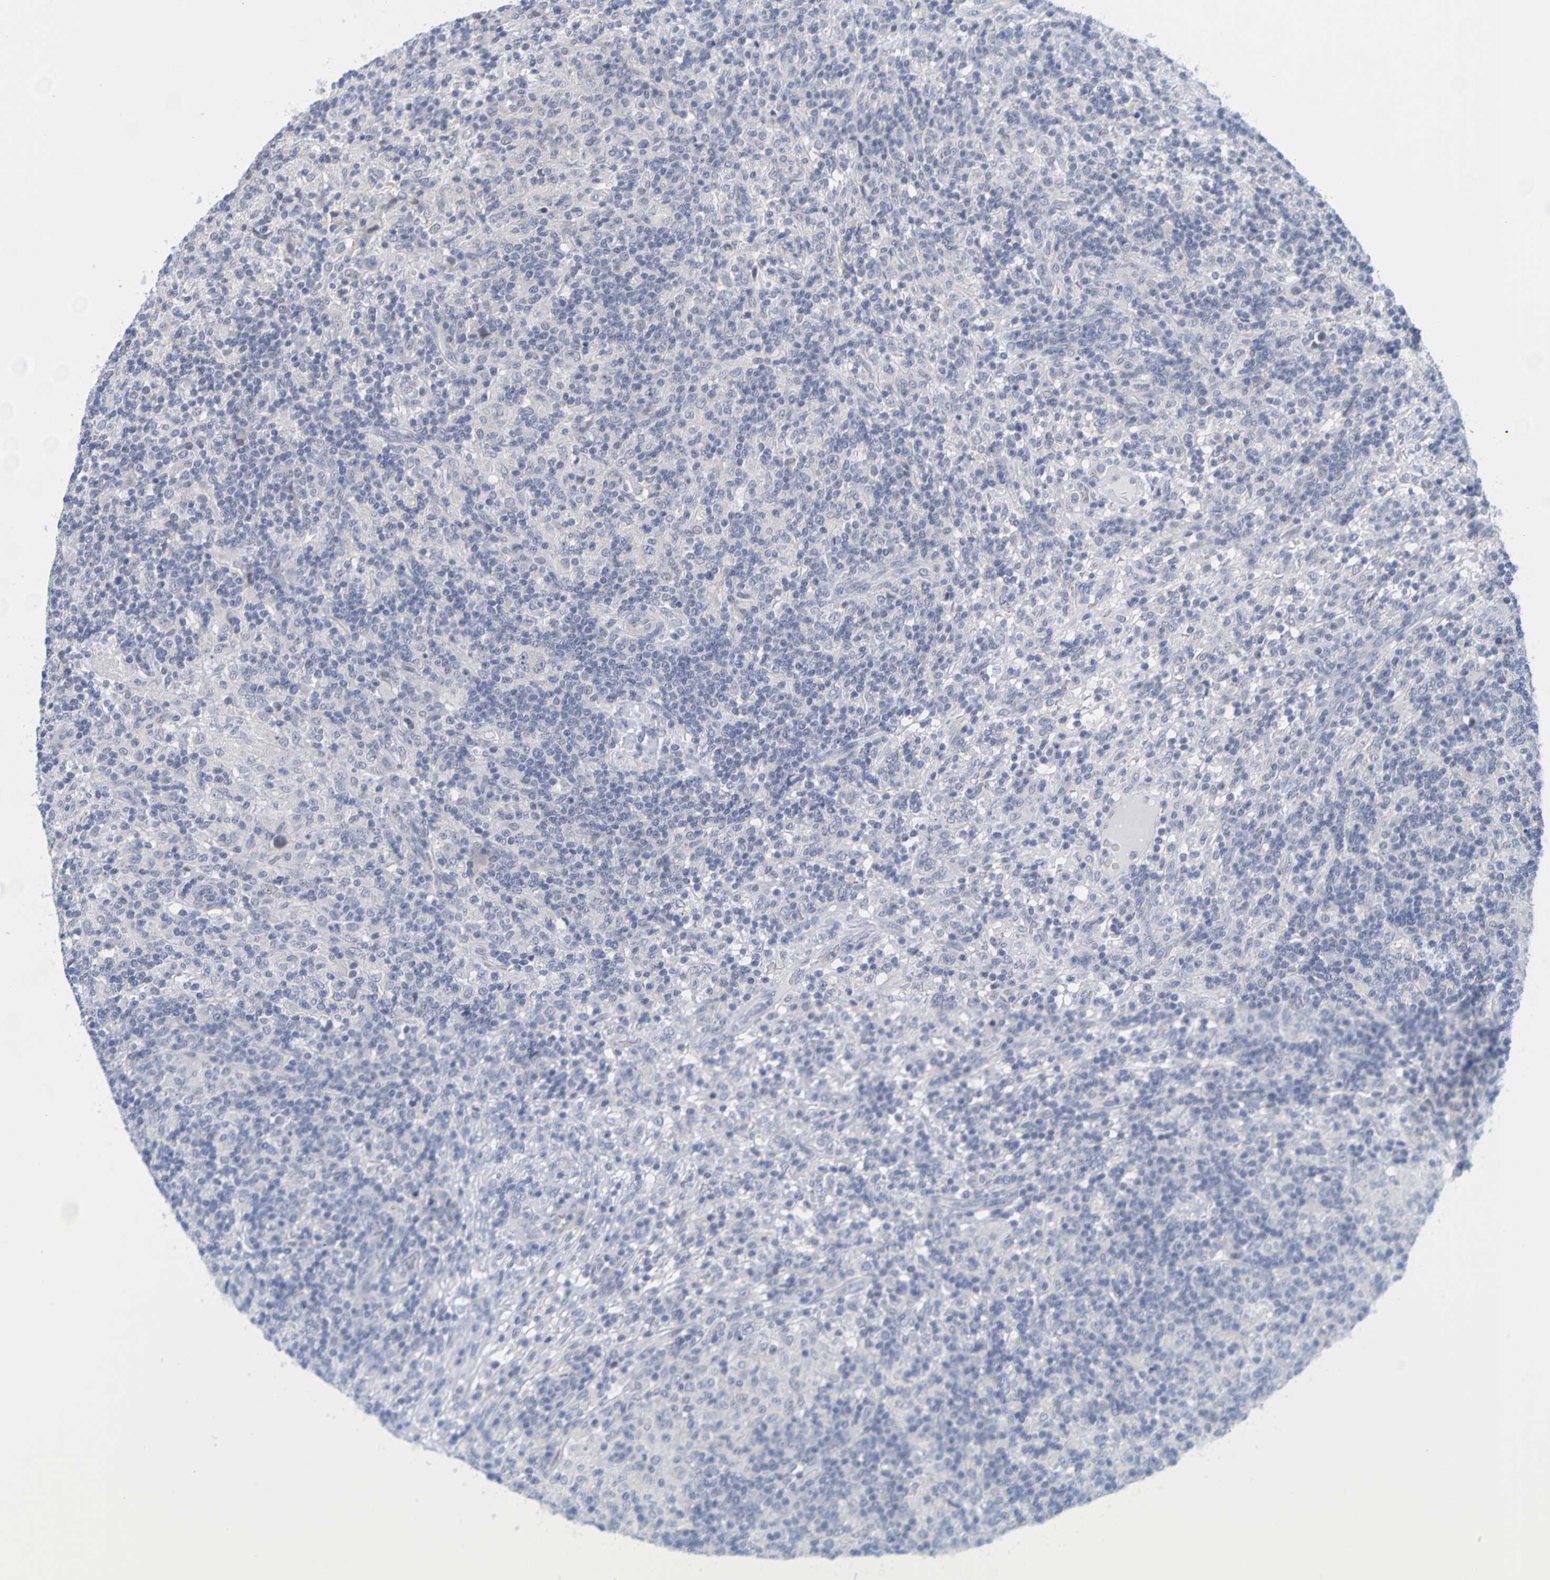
{"staining": {"intensity": "negative", "quantity": "none", "location": "none"}, "tissue": "lymphoma", "cell_type": "Tumor cells", "image_type": "cancer", "snomed": [{"axis": "morphology", "description": "Hodgkin's disease, NOS"}, {"axis": "topography", "description": "Lymph node"}], "caption": "Hodgkin's disease was stained to show a protein in brown. There is no significant positivity in tumor cells.", "gene": "ENDOU", "patient": {"sex": "male", "age": 70}}